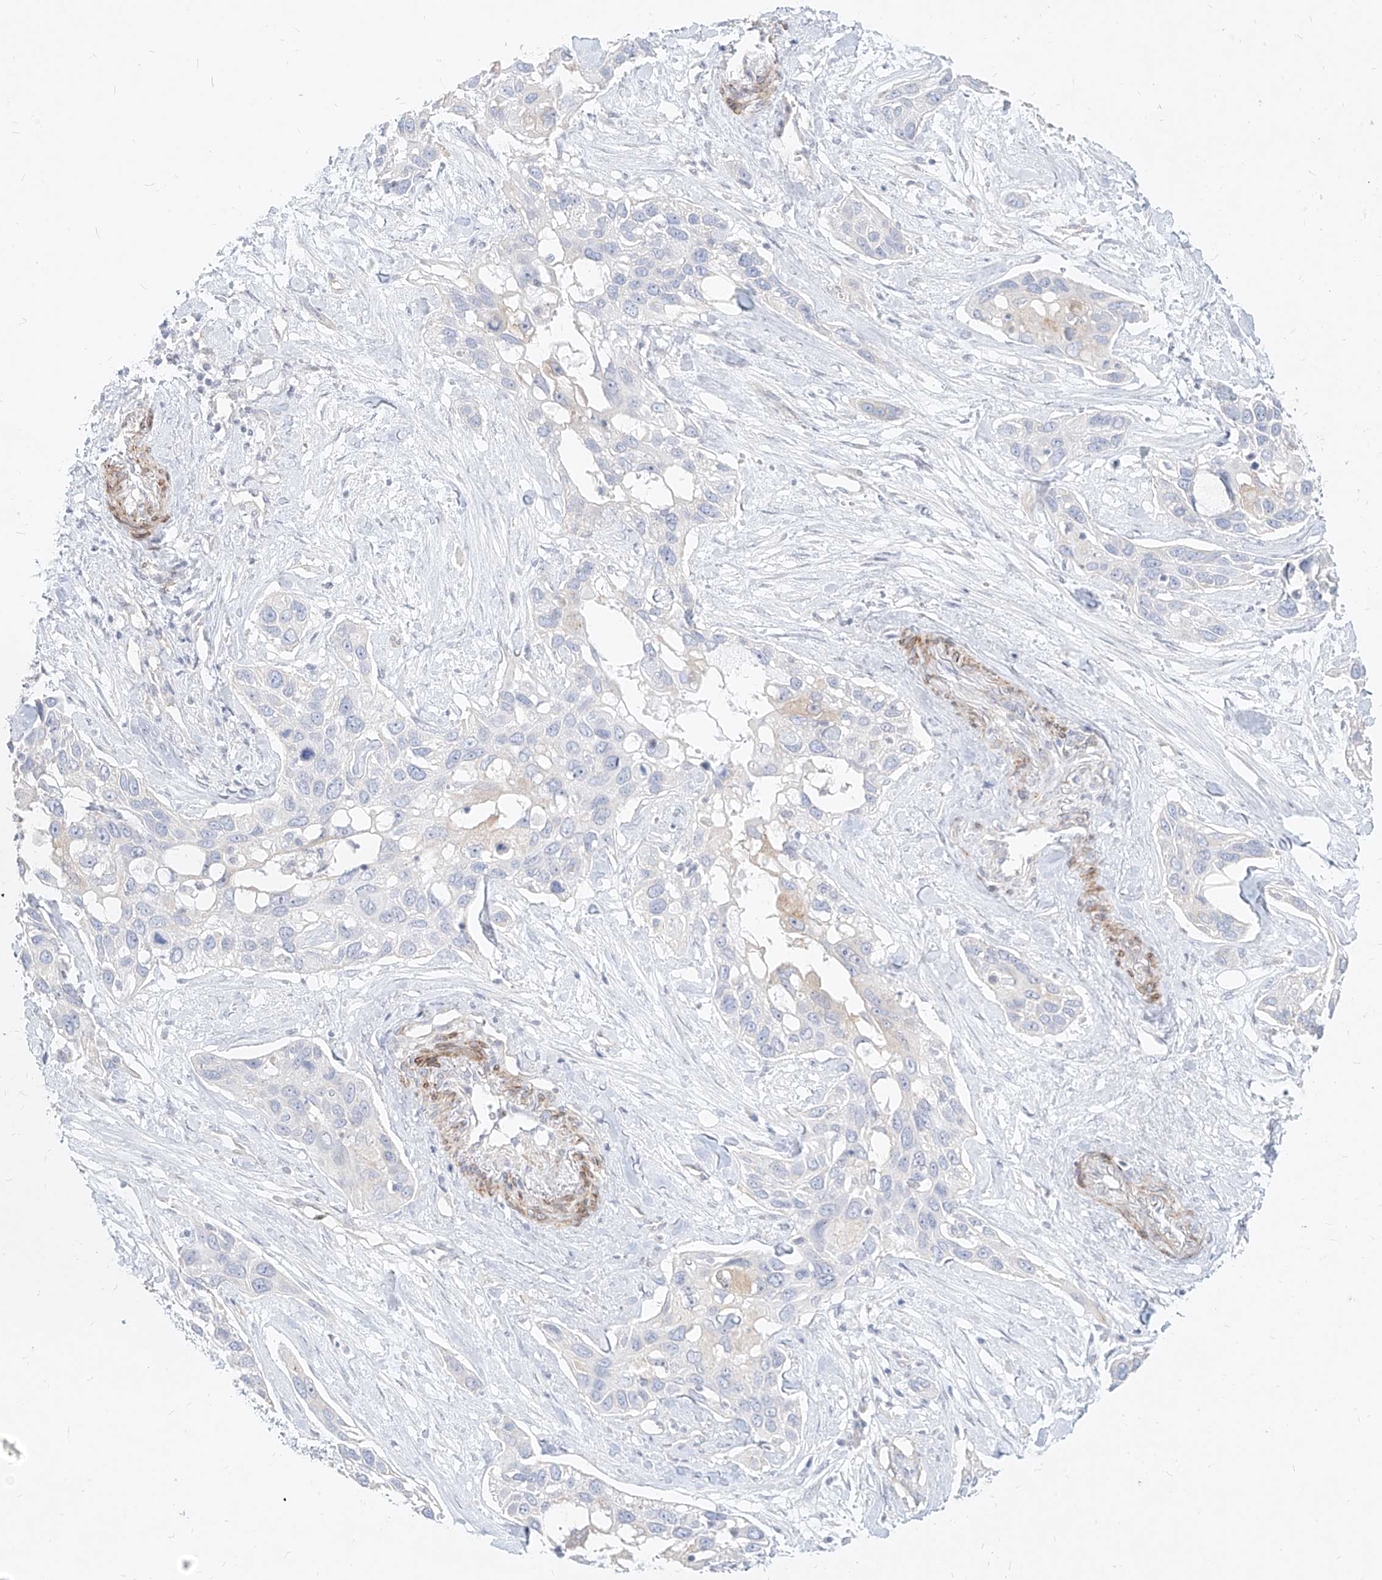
{"staining": {"intensity": "negative", "quantity": "none", "location": "none"}, "tissue": "pancreatic cancer", "cell_type": "Tumor cells", "image_type": "cancer", "snomed": [{"axis": "morphology", "description": "Adenocarcinoma, NOS"}, {"axis": "topography", "description": "Pancreas"}], "caption": "IHC histopathology image of pancreatic cancer stained for a protein (brown), which demonstrates no expression in tumor cells. The staining is performed using DAB (3,3'-diaminobenzidine) brown chromogen with nuclei counter-stained in using hematoxylin.", "gene": "ITPKB", "patient": {"sex": "female", "age": 60}}